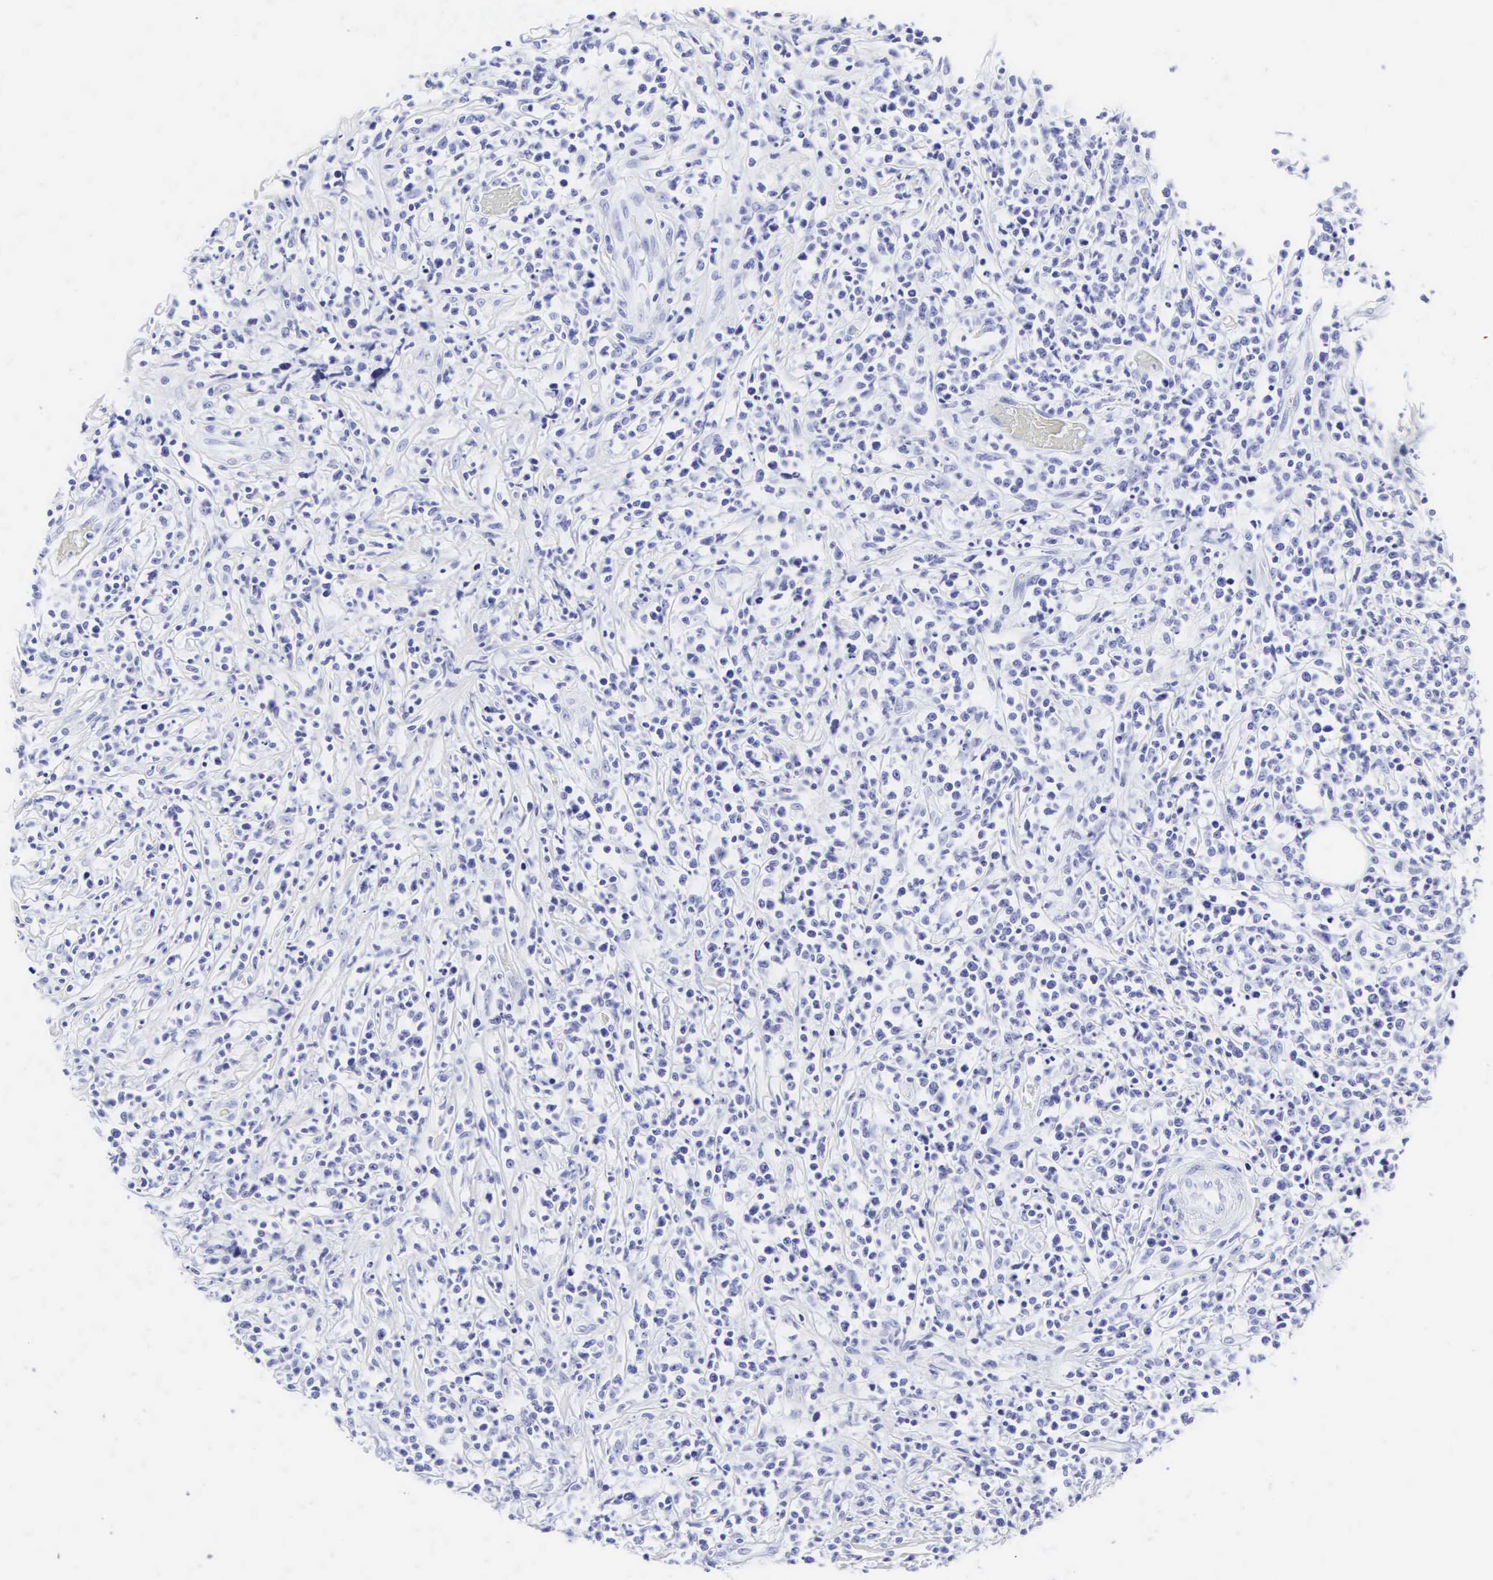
{"staining": {"intensity": "negative", "quantity": "none", "location": "none"}, "tissue": "lymphoma", "cell_type": "Tumor cells", "image_type": "cancer", "snomed": [{"axis": "morphology", "description": "Malignant lymphoma, non-Hodgkin's type, High grade"}, {"axis": "topography", "description": "Colon"}], "caption": "High-grade malignant lymphoma, non-Hodgkin's type was stained to show a protein in brown. There is no significant positivity in tumor cells.", "gene": "CGB3", "patient": {"sex": "male", "age": 82}}